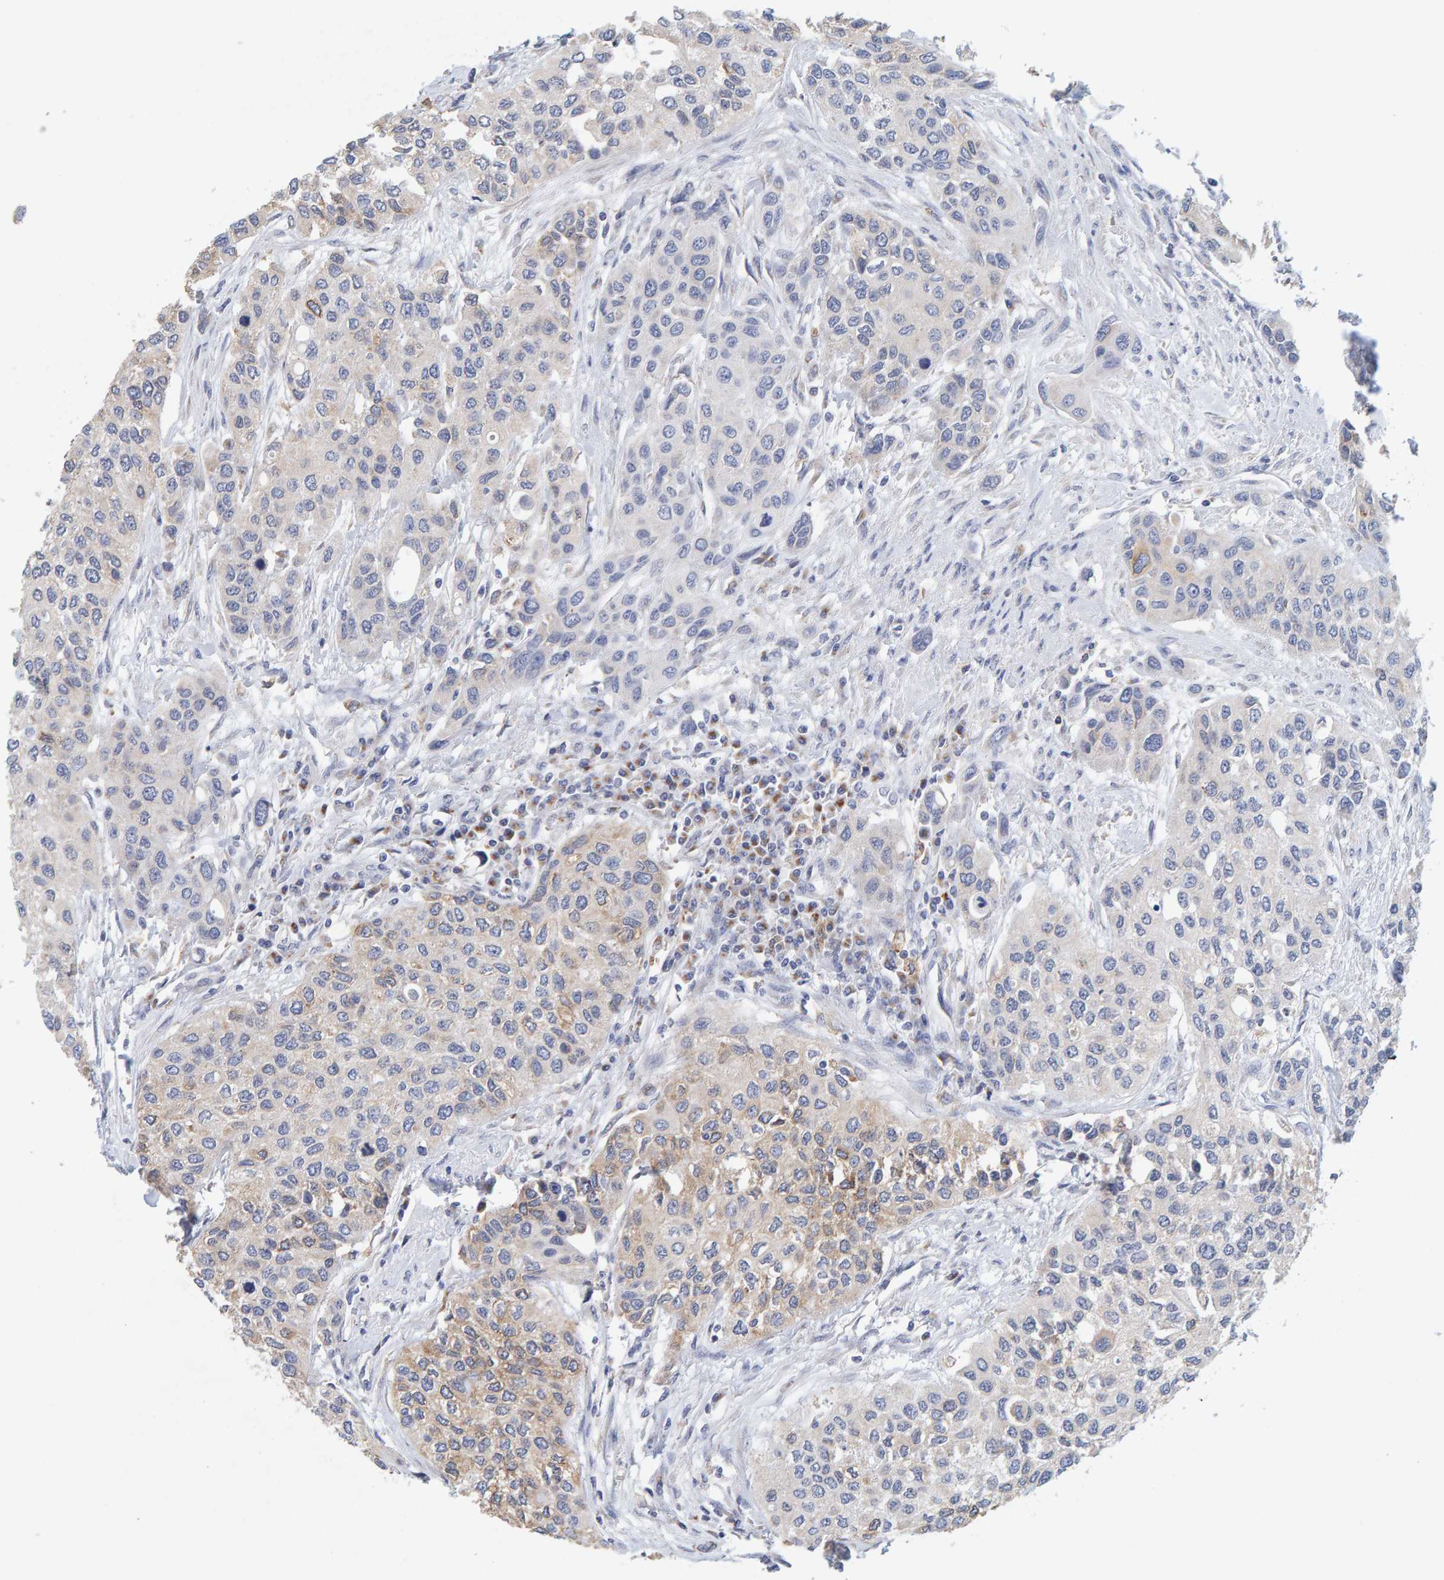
{"staining": {"intensity": "weak", "quantity": "<25%", "location": "cytoplasmic/membranous"}, "tissue": "urothelial cancer", "cell_type": "Tumor cells", "image_type": "cancer", "snomed": [{"axis": "morphology", "description": "Urothelial carcinoma, High grade"}, {"axis": "topography", "description": "Urinary bladder"}], "caption": "High power microscopy histopathology image of an IHC image of urothelial cancer, revealing no significant expression in tumor cells. Nuclei are stained in blue.", "gene": "SGPL1", "patient": {"sex": "female", "age": 56}}